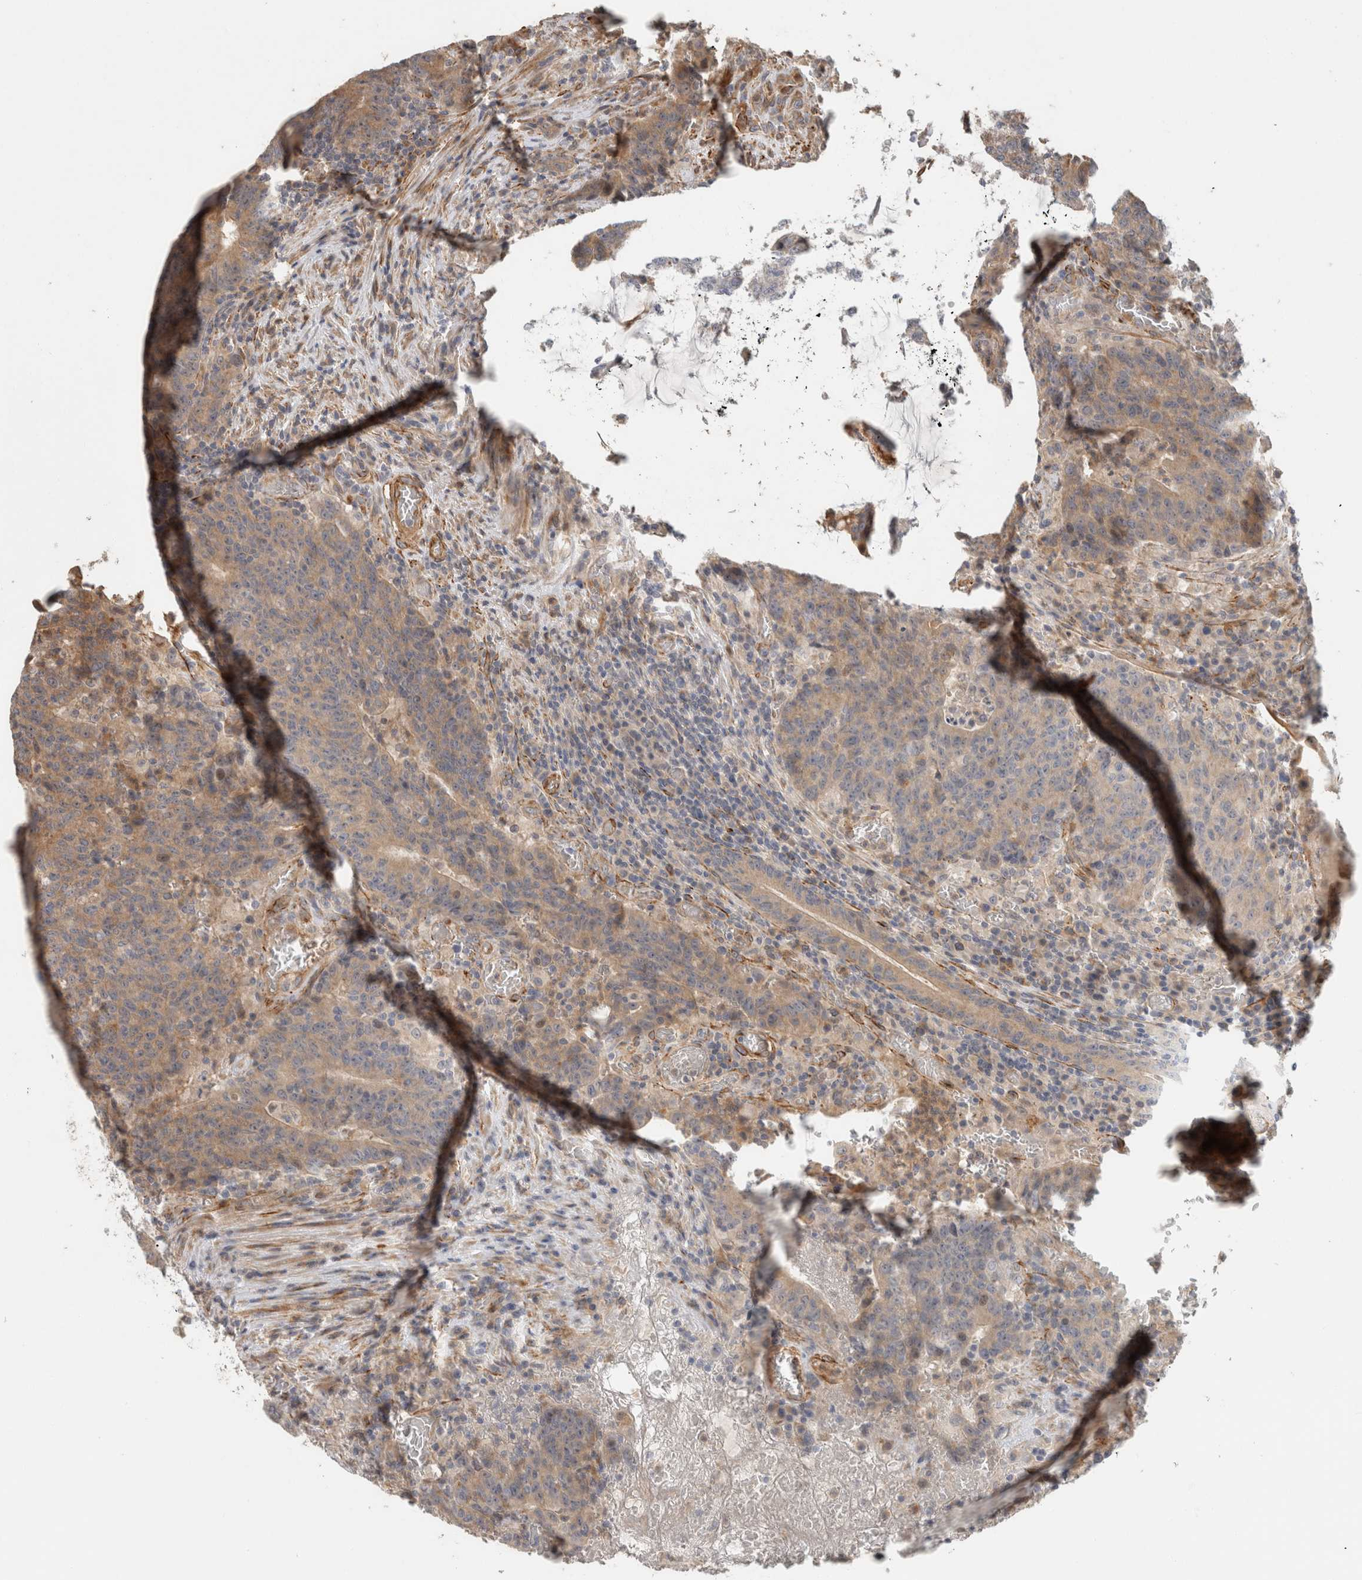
{"staining": {"intensity": "weak", "quantity": "25%-75%", "location": "cytoplasmic/membranous"}, "tissue": "colorectal cancer", "cell_type": "Tumor cells", "image_type": "cancer", "snomed": [{"axis": "morphology", "description": "Adenocarcinoma, NOS"}, {"axis": "topography", "description": "Colon"}], "caption": "Protein positivity by immunohistochemistry reveals weak cytoplasmic/membranous staining in approximately 25%-75% of tumor cells in colorectal cancer.", "gene": "SIPA1L2", "patient": {"sex": "female", "age": 75}}